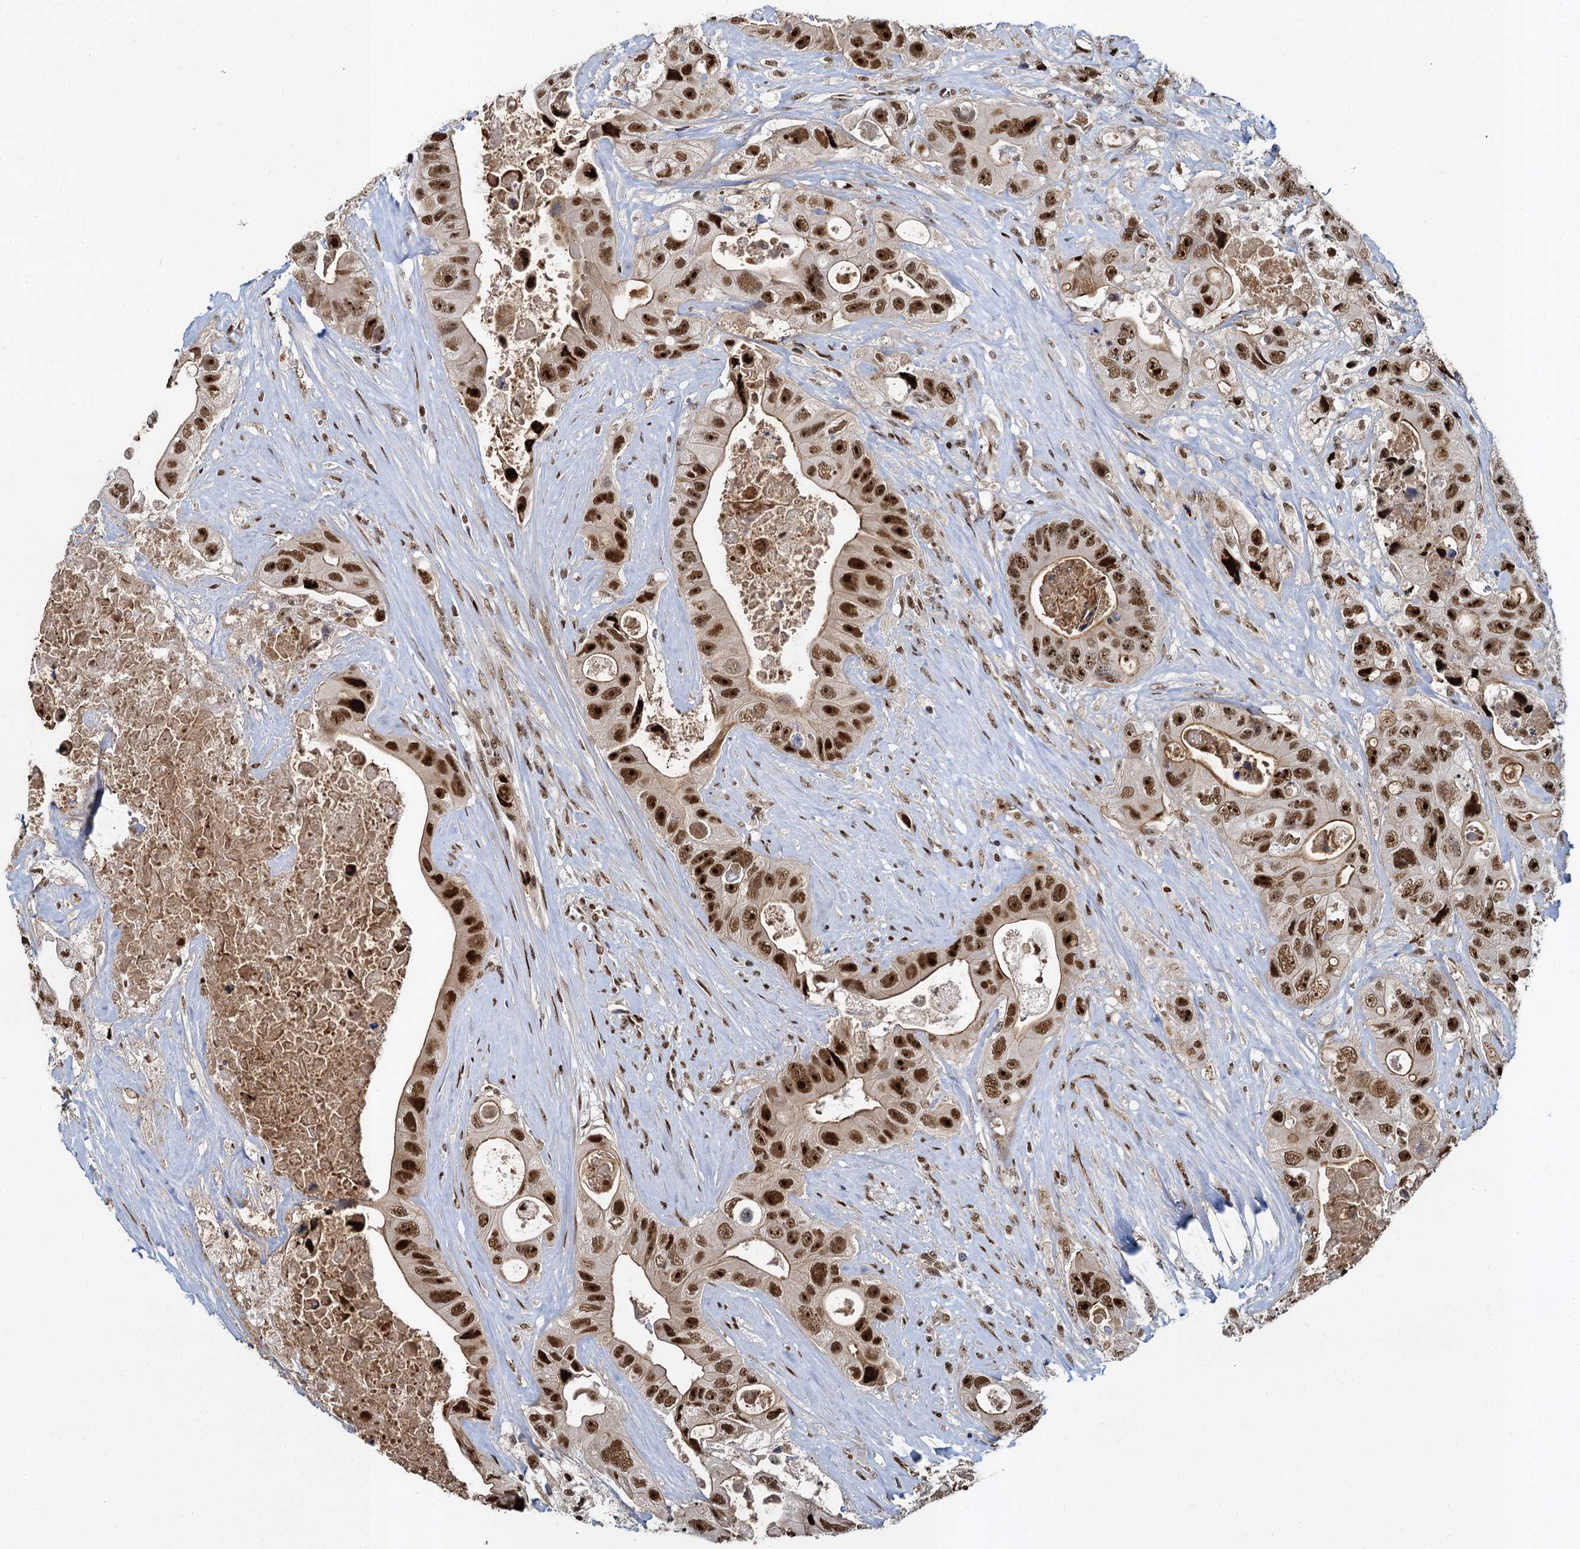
{"staining": {"intensity": "strong", "quantity": ">75%", "location": "nuclear"}, "tissue": "colorectal cancer", "cell_type": "Tumor cells", "image_type": "cancer", "snomed": [{"axis": "morphology", "description": "Adenocarcinoma, NOS"}, {"axis": "topography", "description": "Colon"}], "caption": "IHC micrograph of neoplastic tissue: human colorectal cancer (adenocarcinoma) stained using IHC exhibits high levels of strong protein expression localized specifically in the nuclear of tumor cells, appearing as a nuclear brown color.", "gene": "ANKRD49", "patient": {"sex": "female", "age": 46}}